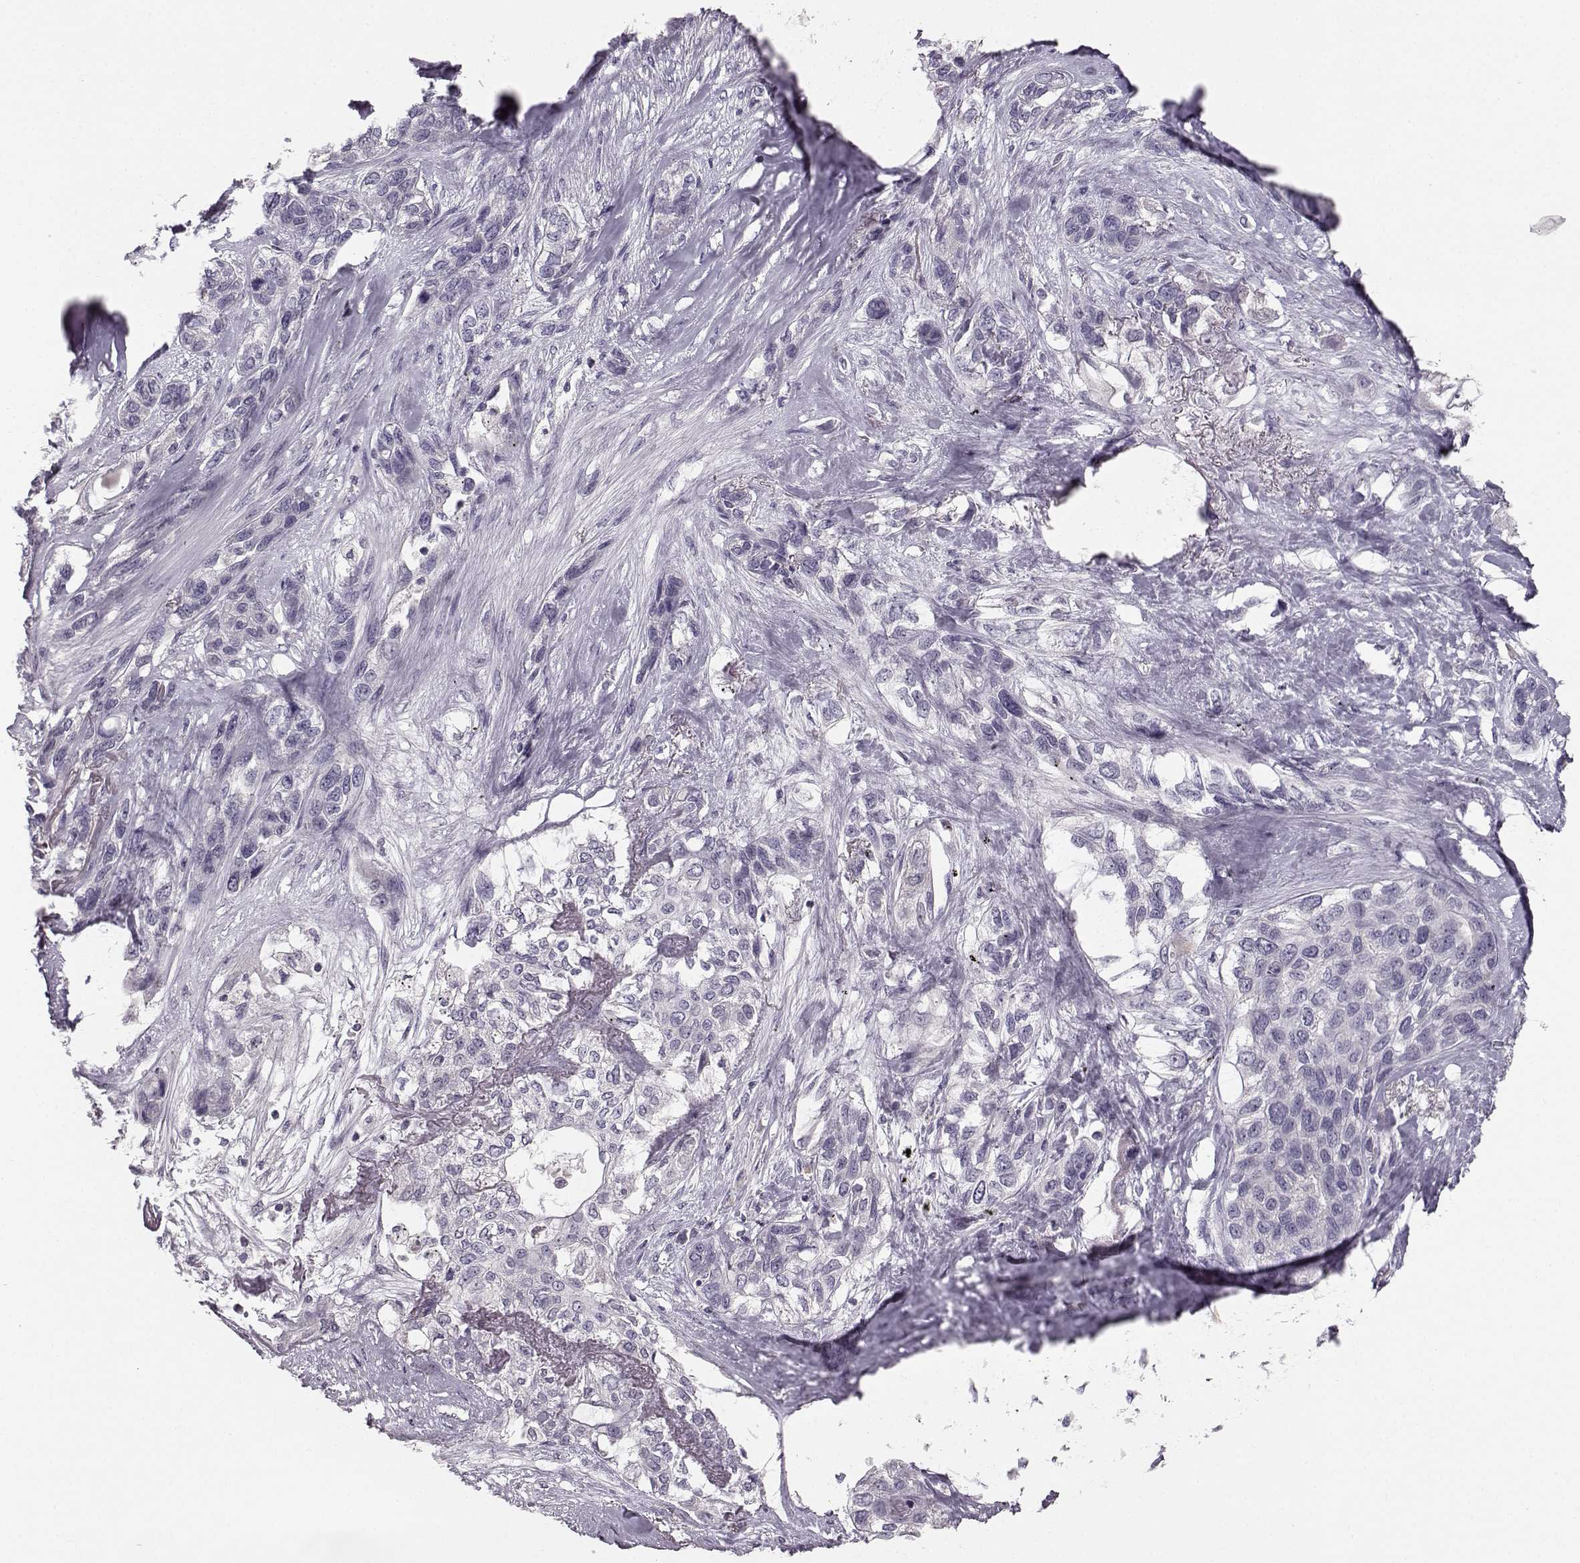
{"staining": {"intensity": "negative", "quantity": "none", "location": "none"}, "tissue": "lung cancer", "cell_type": "Tumor cells", "image_type": "cancer", "snomed": [{"axis": "morphology", "description": "Squamous cell carcinoma, NOS"}, {"axis": "topography", "description": "Lung"}], "caption": "High power microscopy histopathology image of an immunohistochemistry (IHC) photomicrograph of lung cancer (squamous cell carcinoma), revealing no significant expression in tumor cells. (Brightfield microscopy of DAB immunohistochemistry (IHC) at high magnification).", "gene": "BFSP2", "patient": {"sex": "female", "age": 70}}